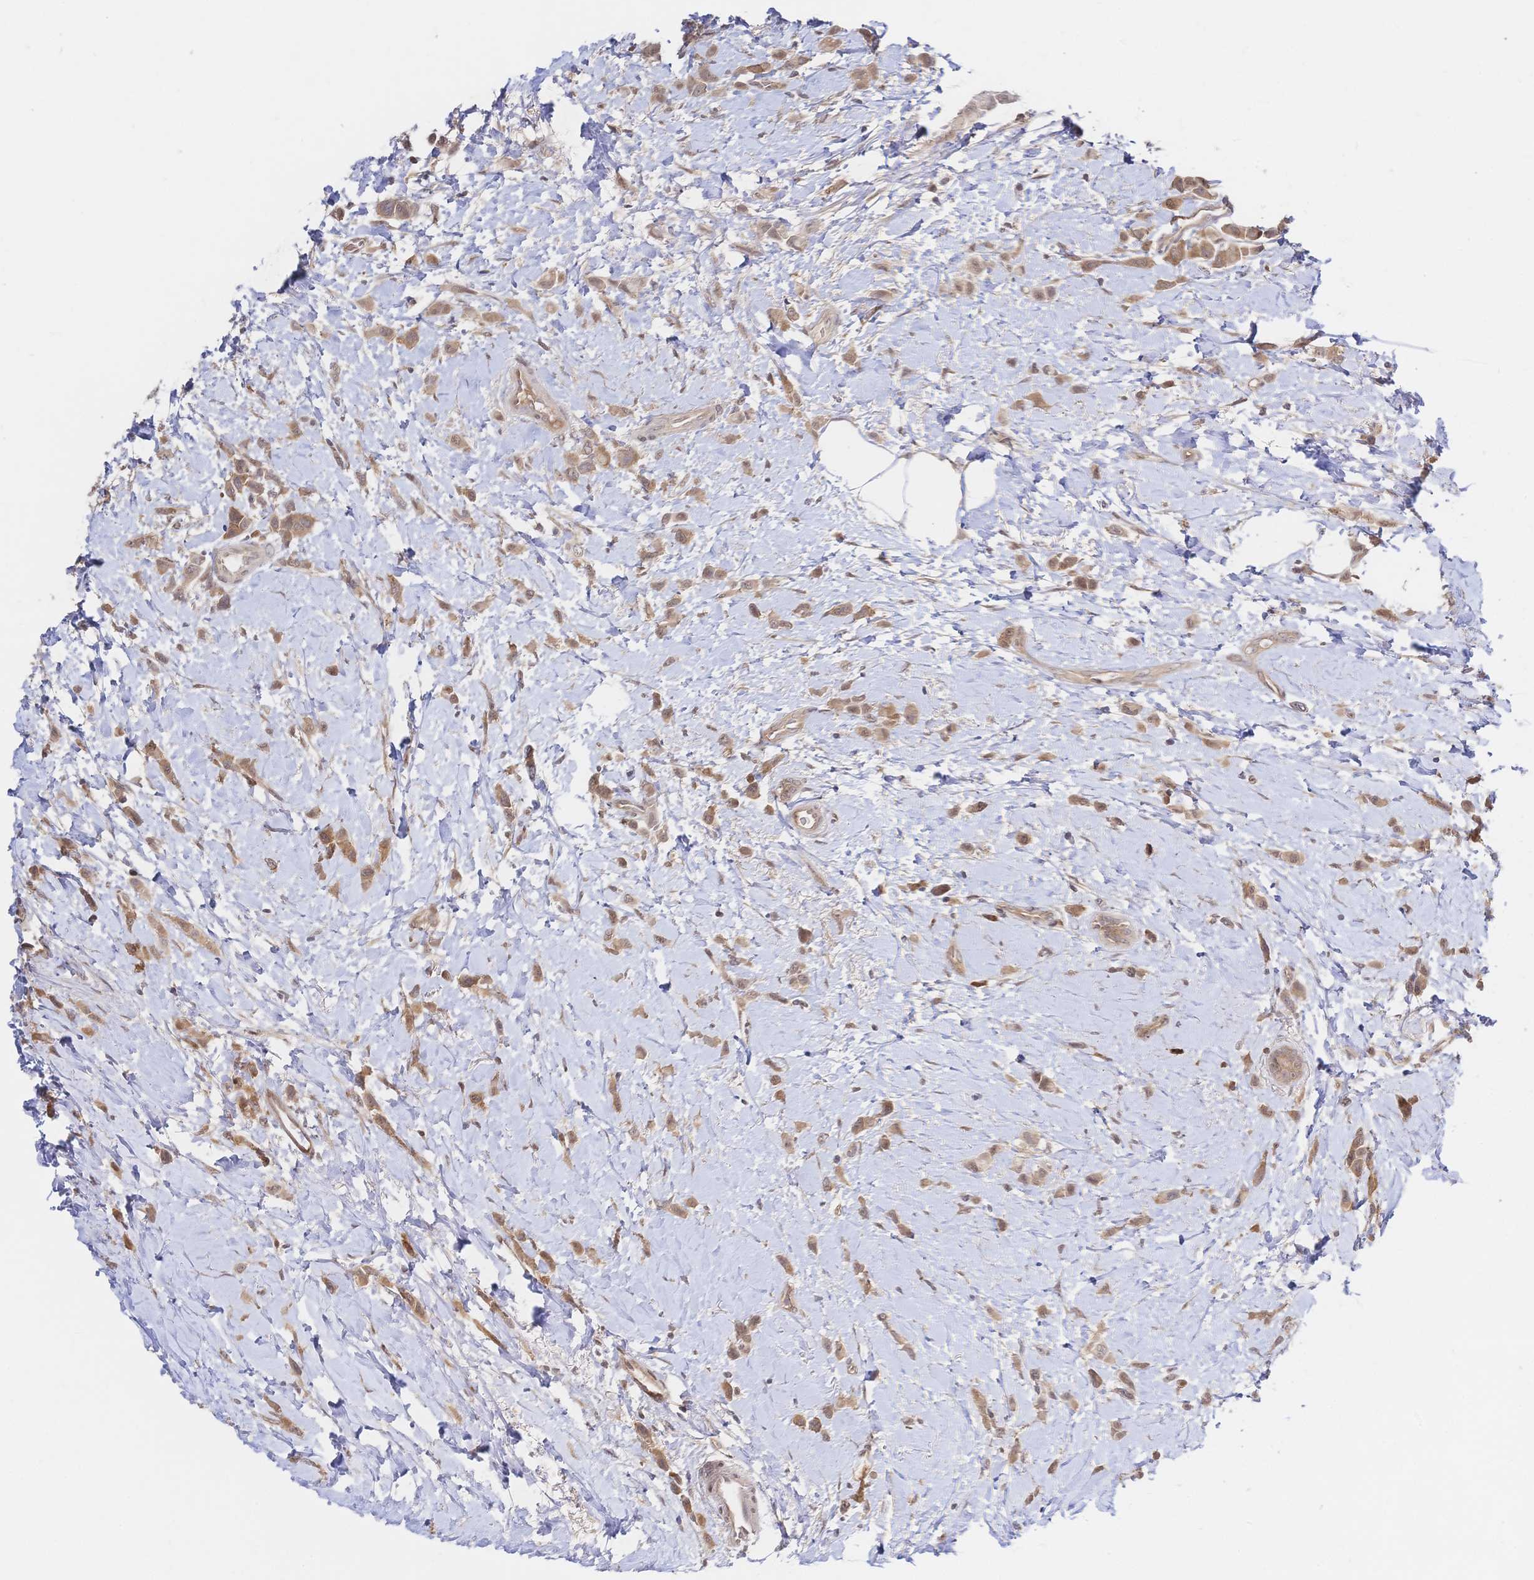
{"staining": {"intensity": "moderate", "quantity": ">75%", "location": "cytoplasmic/membranous"}, "tissue": "breast cancer", "cell_type": "Tumor cells", "image_type": "cancer", "snomed": [{"axis": "morphology", "description": "Lobular carcinoma"}, {"axis": "topography", "description": "Breast"}], "caption": "Immunohistochemical staining of human breast cancer (lobular carcinoma) demonstrates medium levels of moderate cytoplasmic/membranous staining in about >75% of tumor cells.", "gene": "LMO4", "patient": {"sex": "female", "age": 66}}